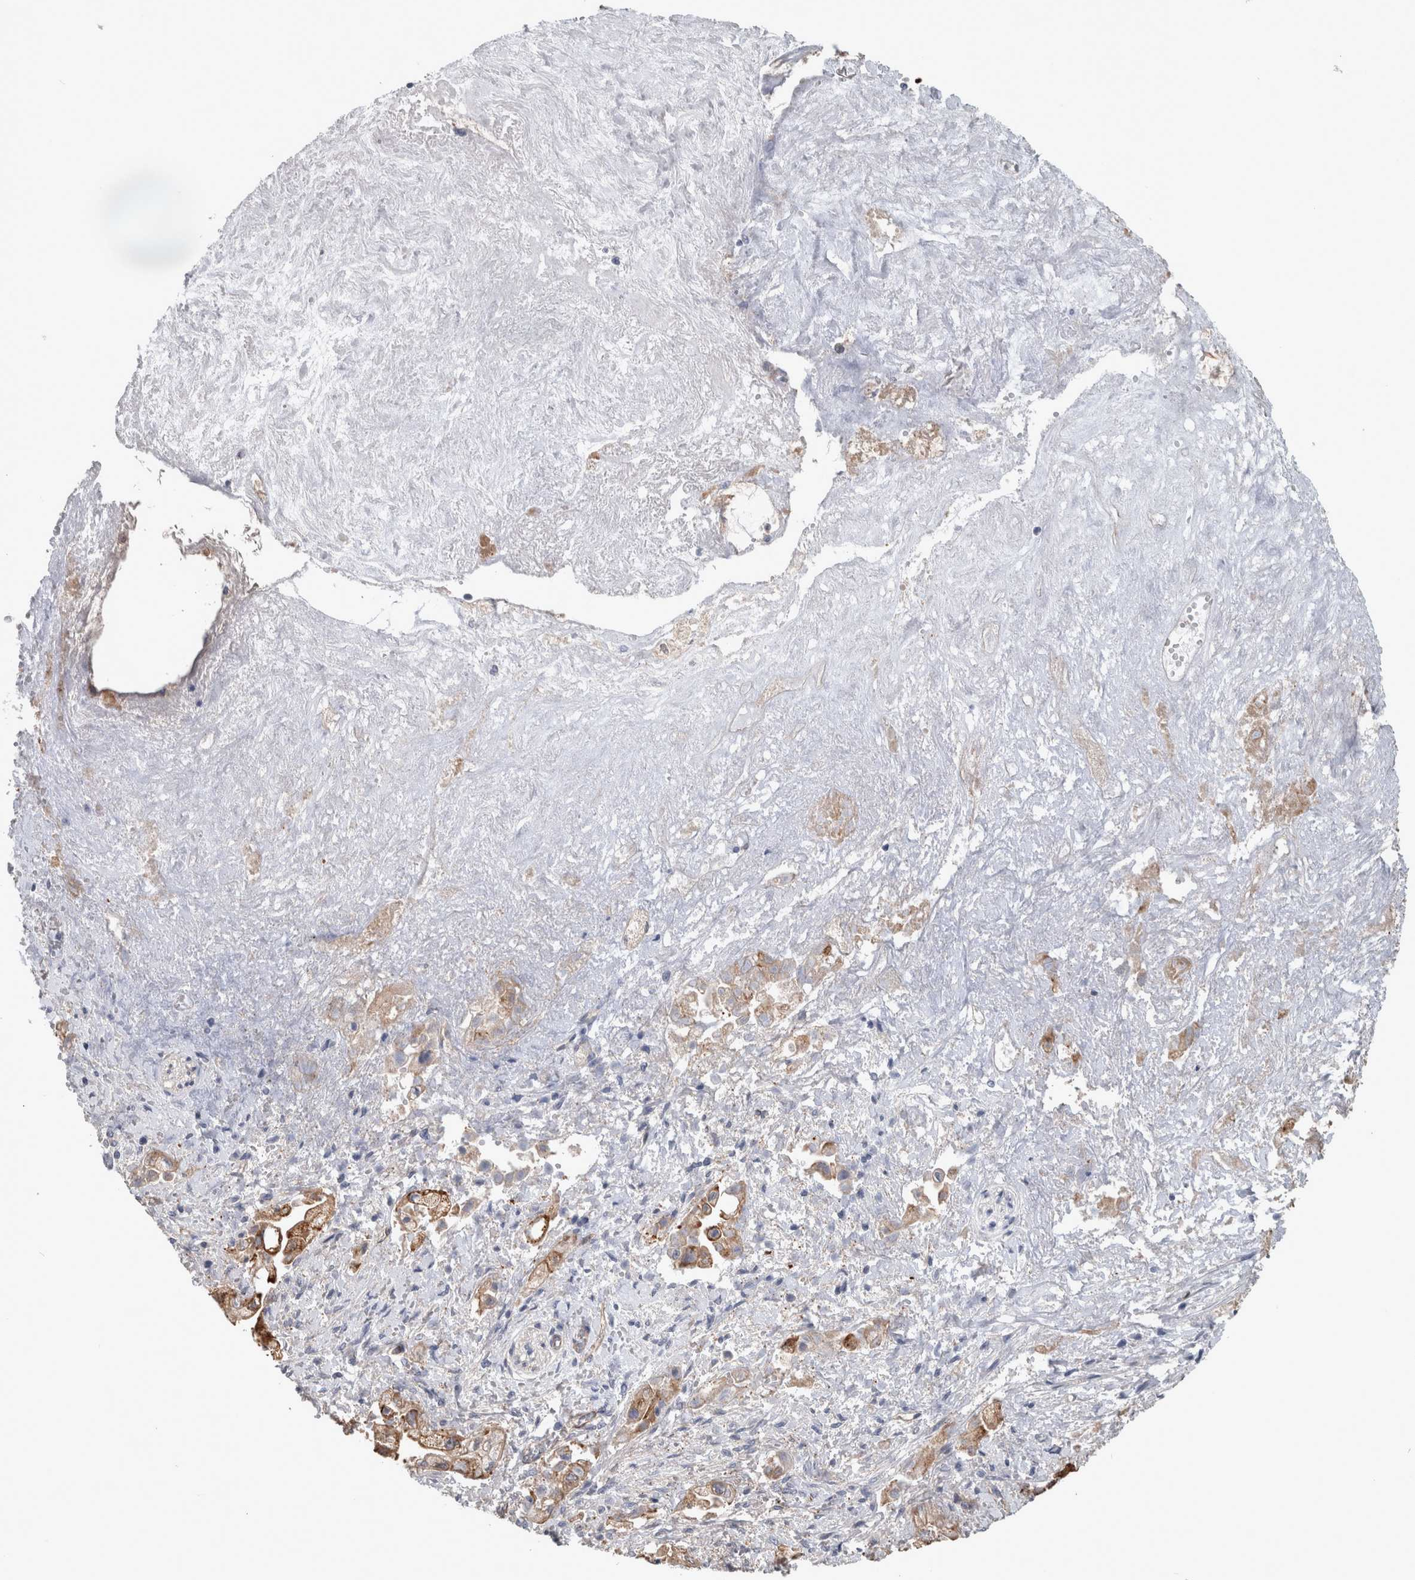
{"staining": {"intensity": "moderate", "quantity": "<25%", "location": "cytoplasmic/membranous"}, "tissue": "pancreatic cancer", "cell_type": "Tumor cells", "image_type": "cancer", "snomed": [{"axis": "morphology", "description": "Adenocarcinoma, NOS"}, {"axis": "topography", "description": "Pancreas"}], "caption": "The immunohistochemical stain highlights moderate cytoplasmic/membranous positivity in tumor cells of pancreatic cancer (adenocarcinoma) tissue. The protein is stained brown, and the nuclei are stained in blue (DAB (3,3'-diaminobenzidine) IHC with brightfield microscopy, high magnification).", "gene": "BCAM", "patient": {"sex": "male", "age": 58}}